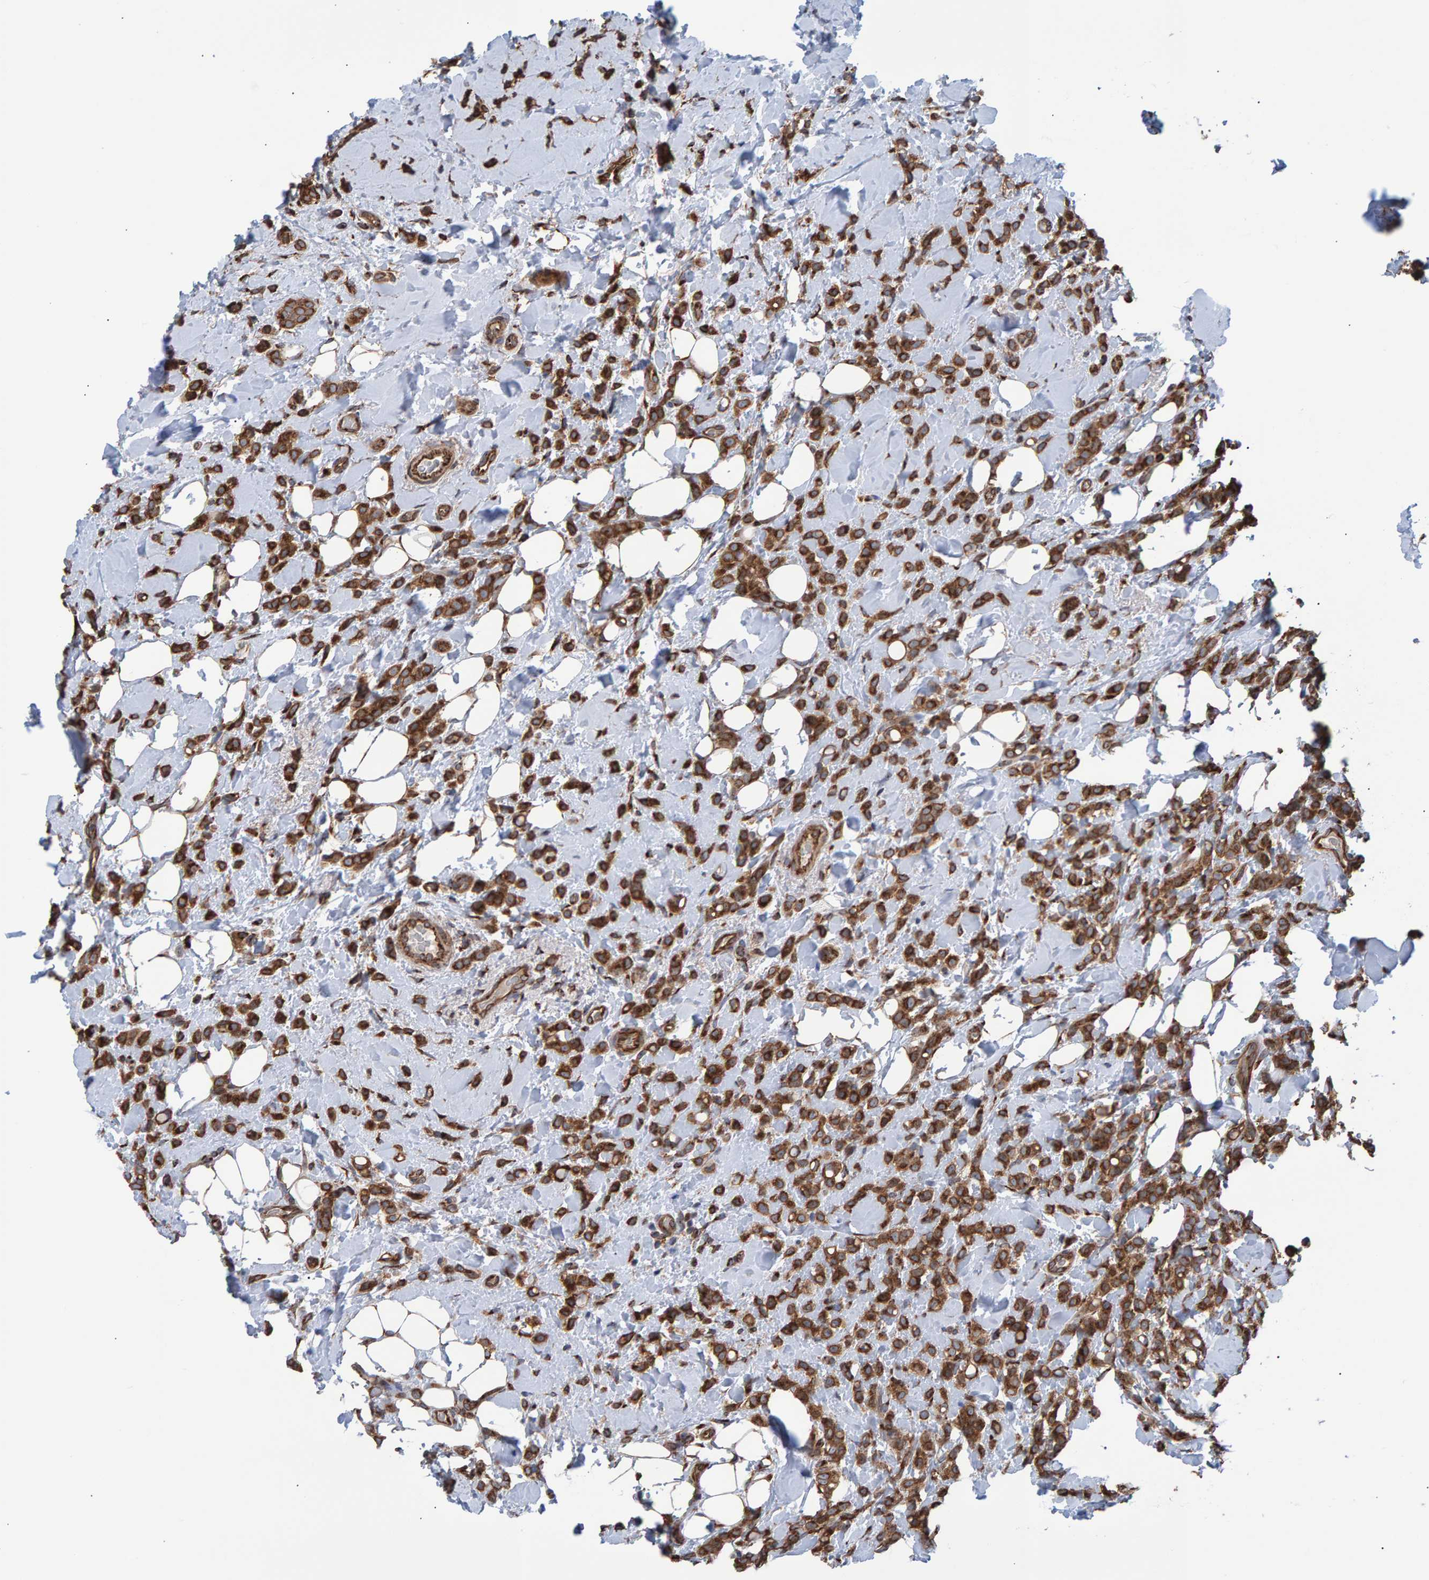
{"staining": {"intensity": "strong", "quantity": ">75%", "location": "cytoplasmic/membranous"}, "tissue": "breast cancer", "cell_type": "Tumor cells", "image_type": "cancer", "snomed": [{"axis": "morphology", "description": "Normal tissue, NOS"}, {"axis": "morphology", "description": "Lobular carcinoma"}, {"axis": "topography", "description": "Breast"}], "caption": "Protein staining of breast cancer (lobular carcinoma) tissue exhibits strong cytoplasmic/membranous expression in about >75% of tumor cells. (brown staining indicates protein expression, while blue staining denotes nuclei).", "gene": "FAM117A", "patient": {"sex": "female", "age": 50}}